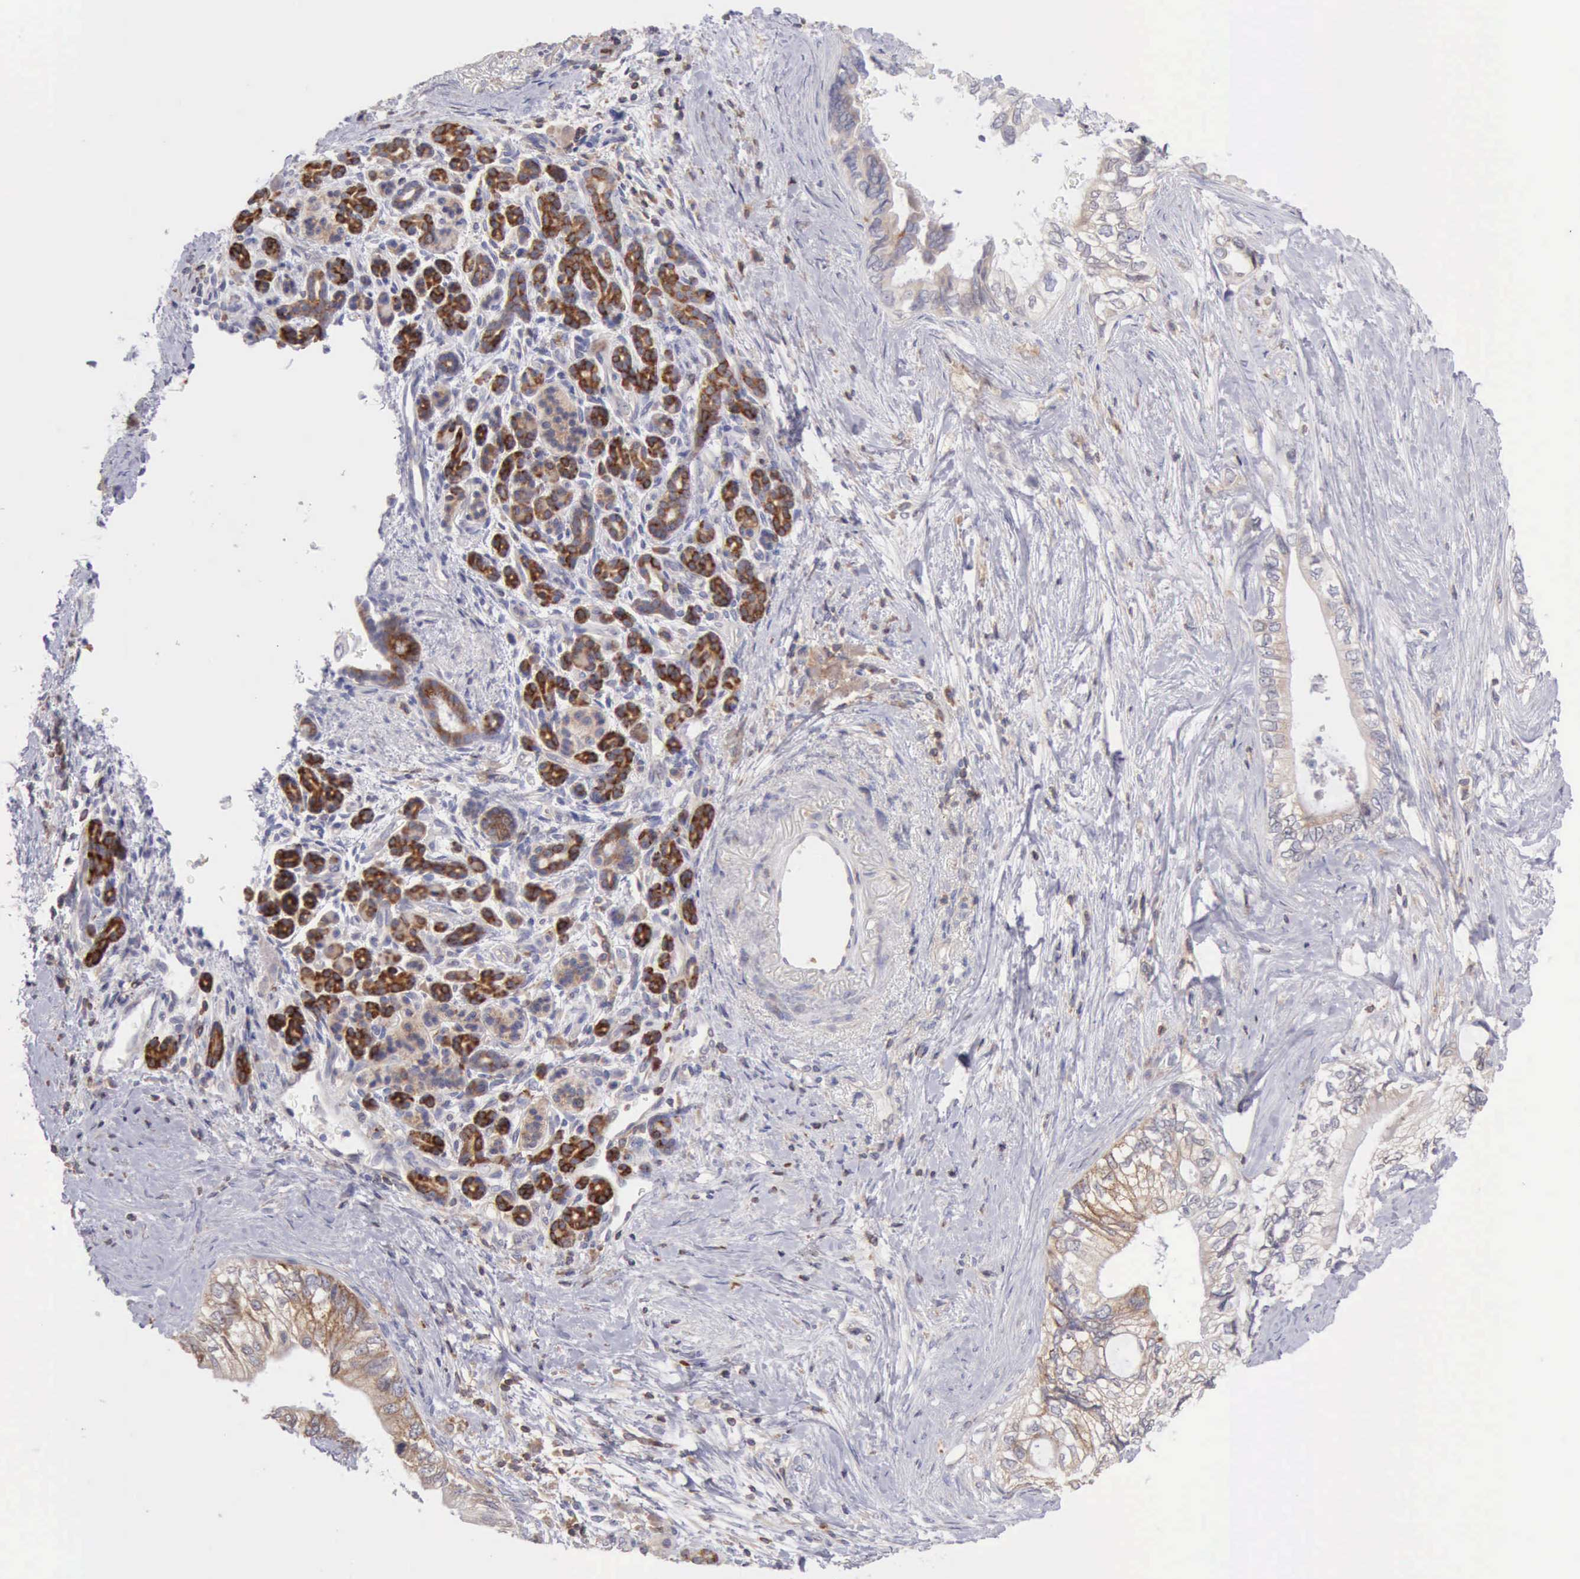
{"staining": {"intensity": "weak", "quantity": "25%-75%", "location": "cytoplasmic/membranous"}, "tissue": "pancreatic cancer", "cell_type": "Tumor cells", "image_type": "cancer", "snomed": [{"axis": "morphology", "description": "Adenocarcinoma, NOS"}, {"axis": "topography", "description": "Pancreas"}], "caption": "Immunohistochemistry (IHC) (DAB (3,3'-diaminobenzidine)) staining of human pancreatic cancer (adenocarcinoma) demonstrates weak cytoplasmic/membranous protein positivity in approximately 25%-75% of tumor cells. (DAB = brown stain, brightfield microscopy at high magnification).", "gene": "SASH3", "patient": {"sex": "female", "age": 66}}